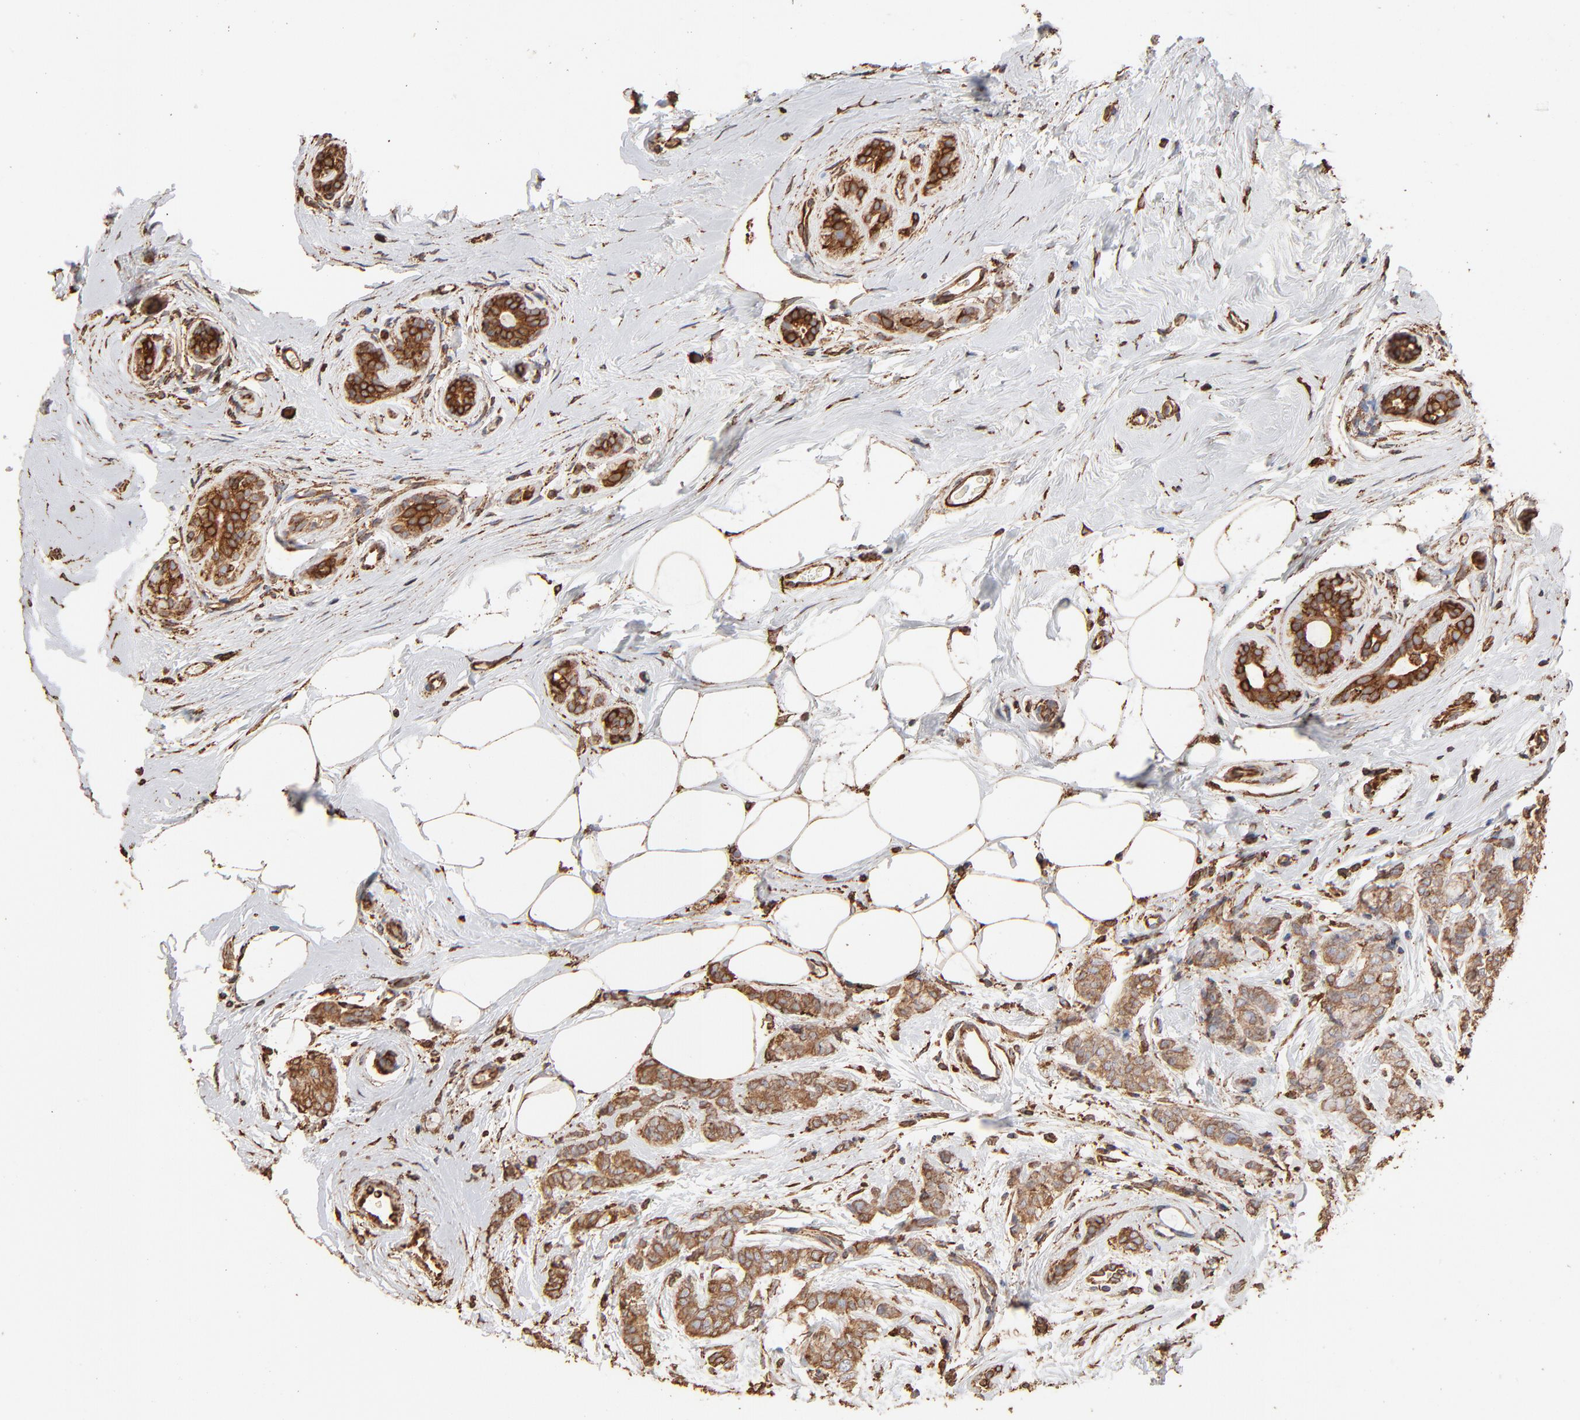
{"staining": {"intensity": "moderate", "quantity": ">75%", "location": "cytoplasmic/membranous"}, "tissue": "breast cancer", "cell_type": "Tumor cells", "image_type": "cancer", "snomed": [{"axis": "morphology", "description": "Lobular carcinoma"}, {"axis": "topography", "description": "Breast"}], "caption": "Immunohistochemistry (IHC) (DAB) staining of human breast cancer displays moderate cytoplasmic/membranous protein positivity in approximately >75% of tumor cells.", "gene": "PDIA3", "patient": {"sex": "female", "age": 60}}